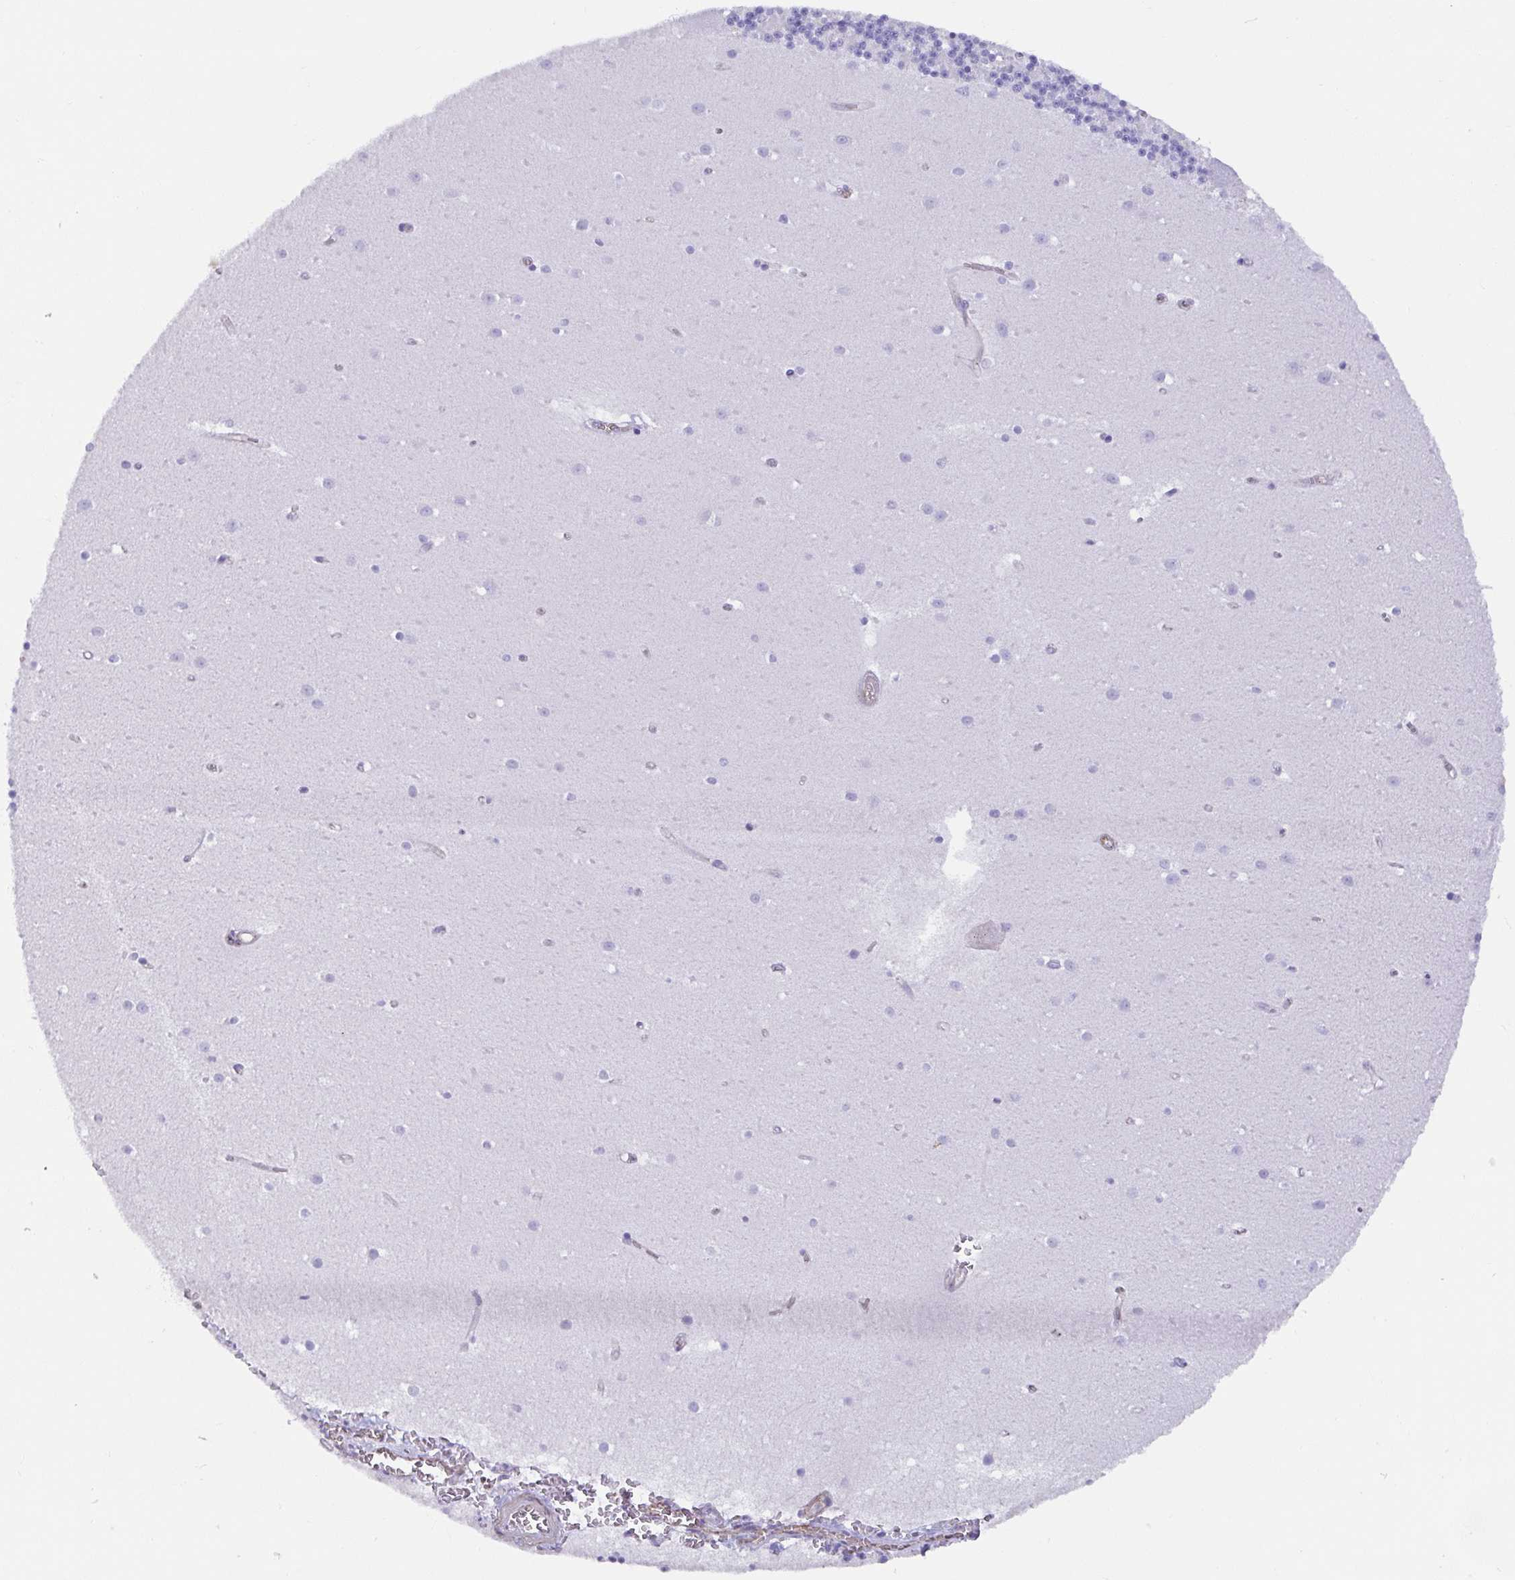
{"staining": {"intensity": "negative", "quantity": "none", "location": "none"}, "tissue": "cerebellum", "cell_type": "Cells in granular layer", "image_type": "normal", "snomed": [{"axis": "morphology", "description": "Normal tissue, NOS"}, {"axis": "topography", "description": "Cerebellum"}], "caption": "A high-resolution micrograph shows immunohistochemistry staining of normal cerebellum, which shows no significant positivity in cells in granular layer.", "gene": "TRAM2", "patient": {"sex": "male", "age": 54}}